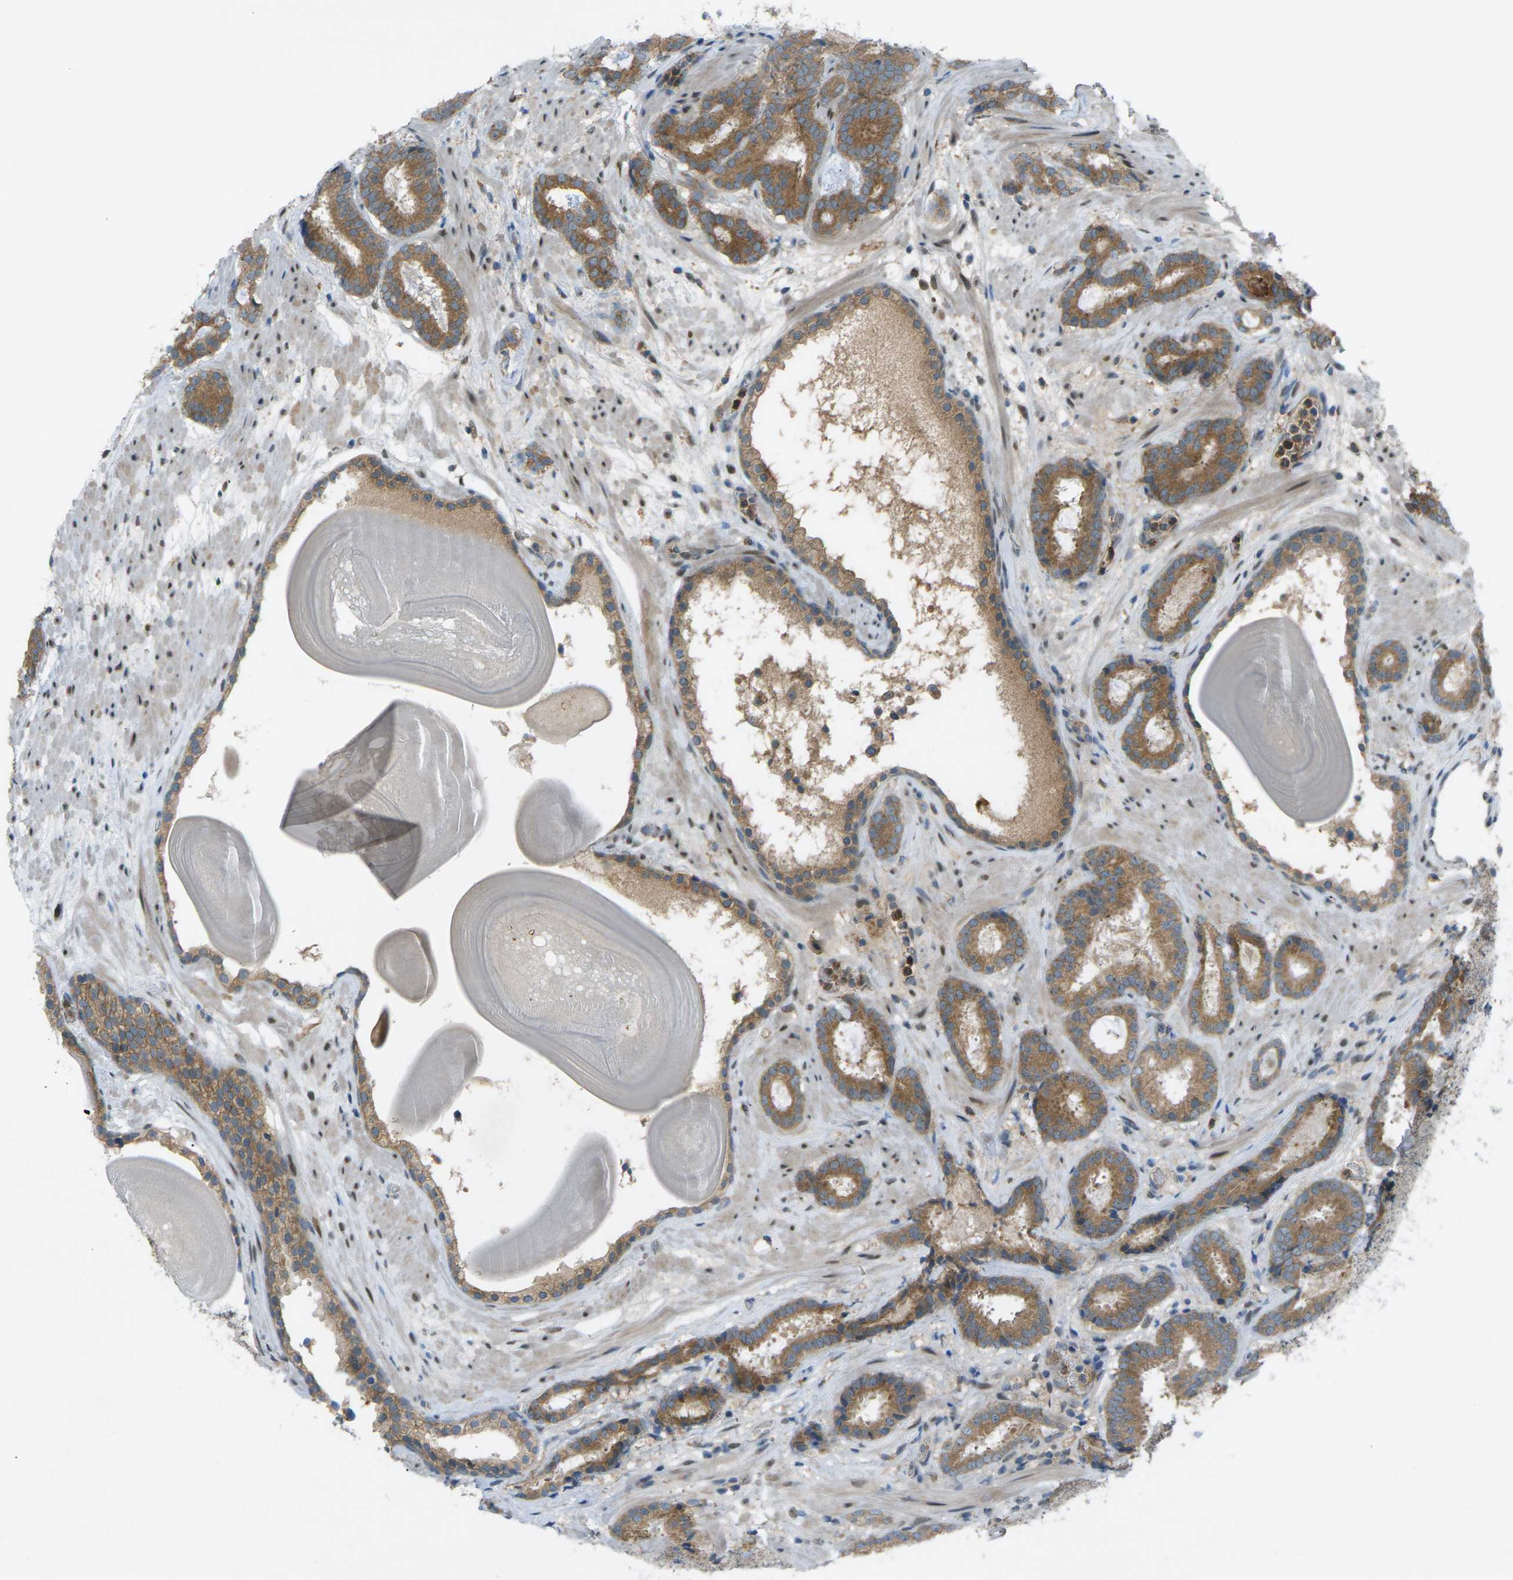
{"staining": {"intensity": "moderate", "quantity": ">75%", "location": "cytoplasmic/membranous"}, "tissue": "prostate cancer", "cell_type": "Tumor cells", "image_type": "cancer", "snomed": [{"axis": "morphology", "description": "Adenocarcinoma, Low grade"}, {"axis": "topography", "description": "Prostate"}], "caption": "A brown stain highlights moderate cytoplasmic/membranous expression of a protein in prostate cancer tumor cells. The protein of interest is shown in brown color, while the nuclei are stained blue.", "gene": "DYRK1A", "patient": {"sex": "male", "age": 69}}